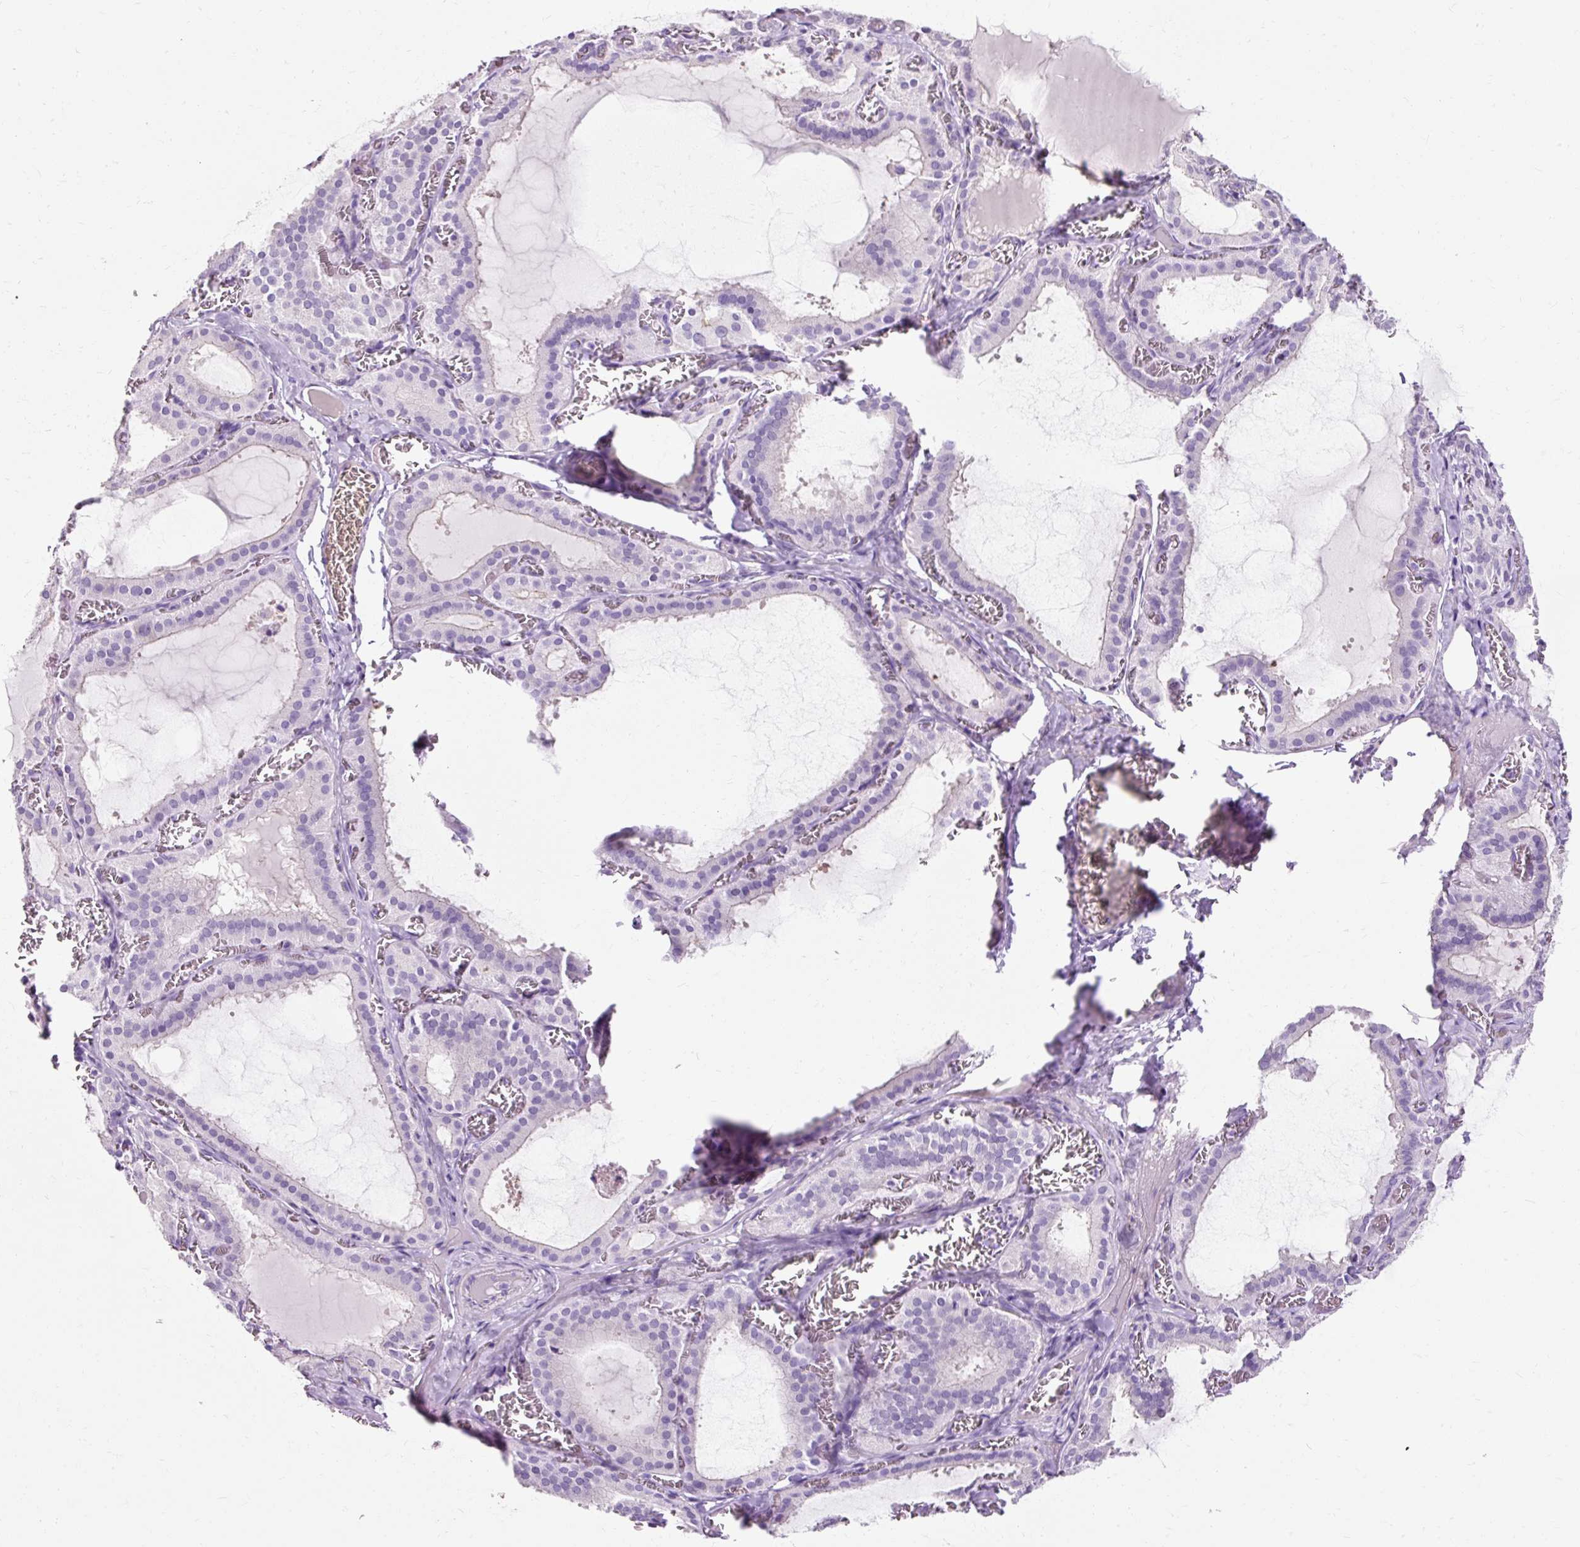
{"staining": {"intensity": "negative", "quantity": "none", "location": "none"}, "tissue": "thyroid gland", "cell_type": "Glandular cells", "image_type": "normal", "snomed": [{"axis": "morphology", "description": "Normal tissue, NOS"}, {"axis": "topography", "description": "Thyroid gland"}], "caption": "Photomicrograph shows no significant protein positivity in glandular cells of benign thyroid gland.", "gene": "CLDN25", "patient": {"sex": "female", "age": 30}}